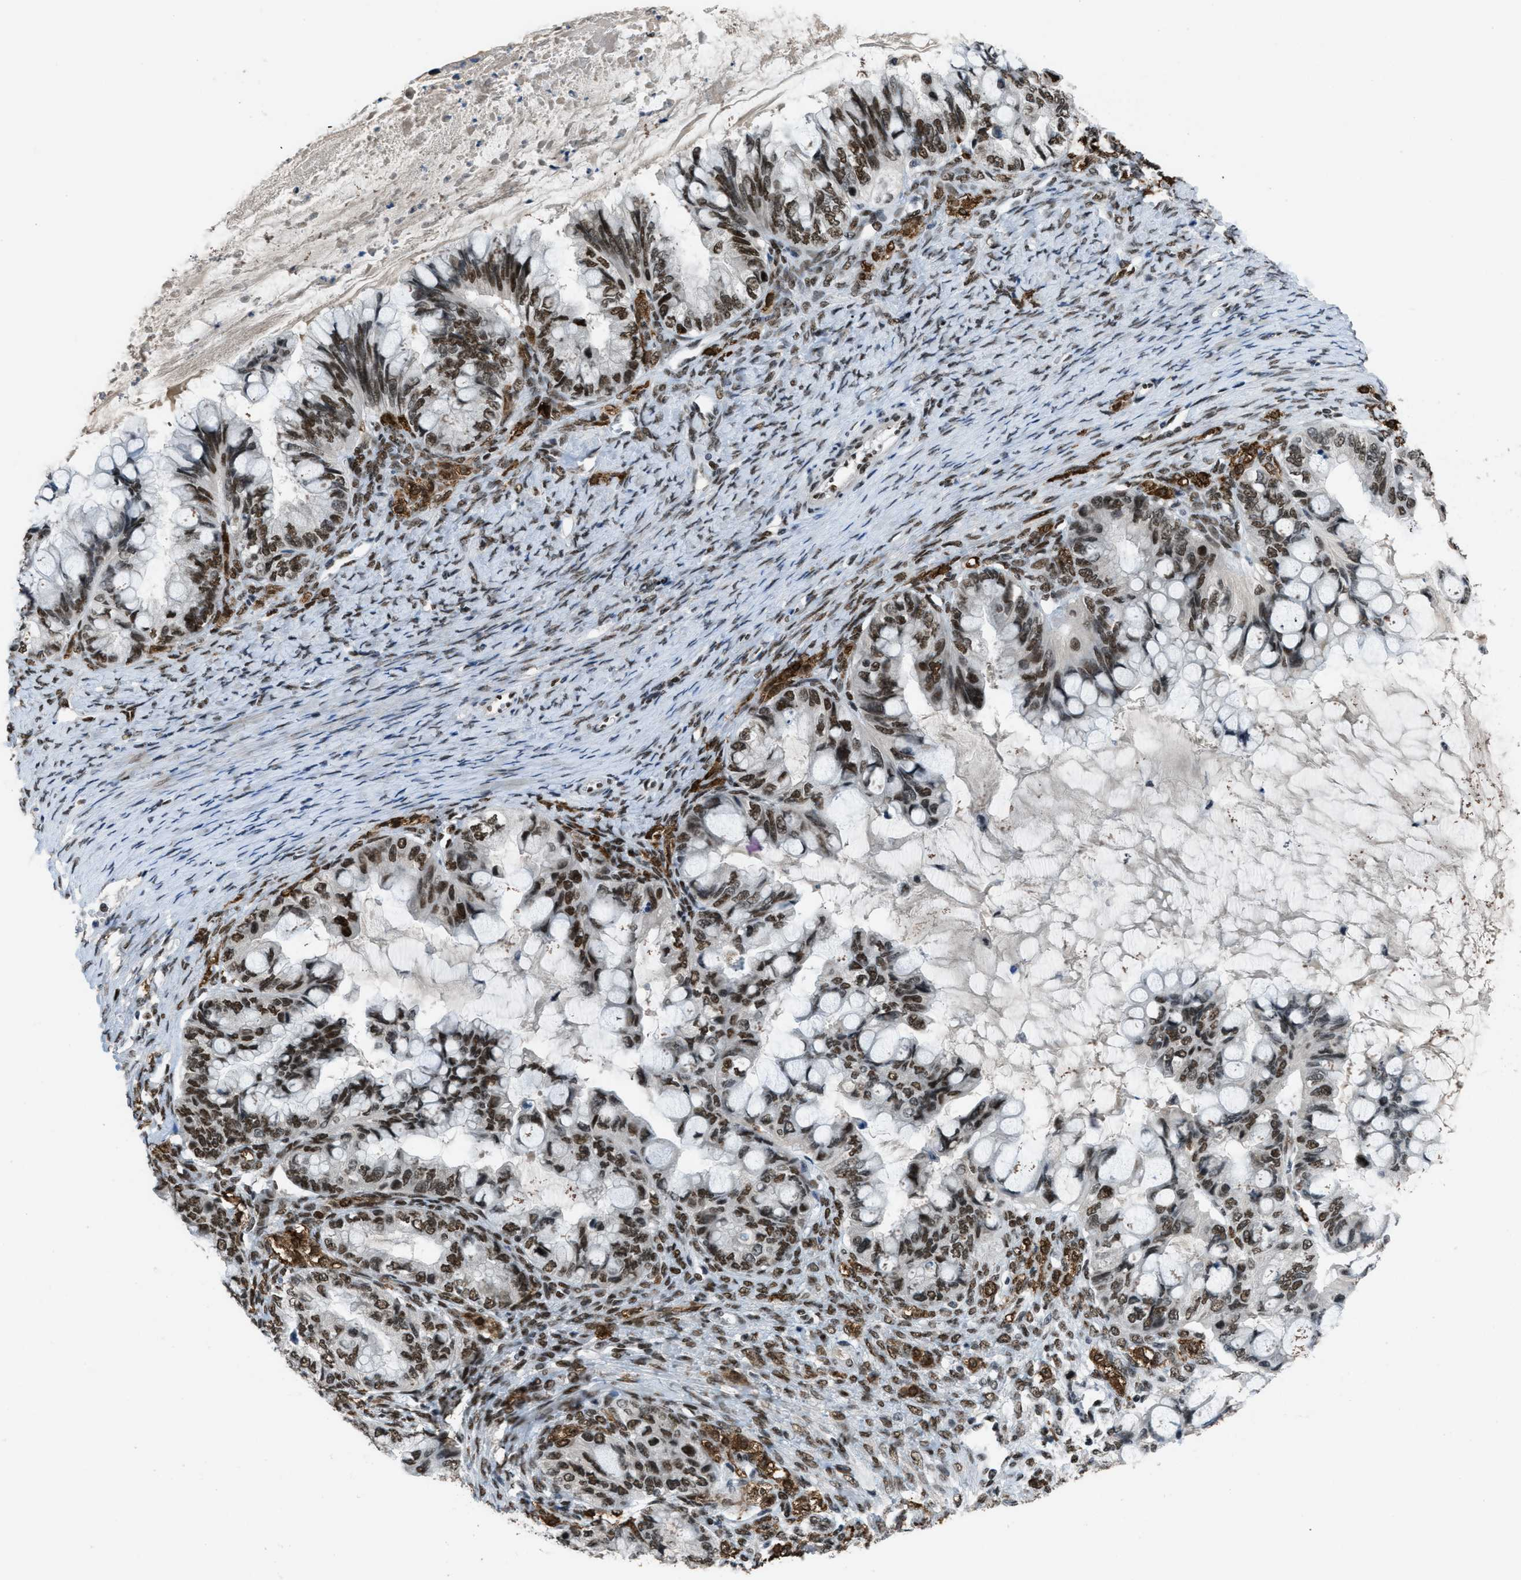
{"staining": {"intensity": "moderate", "quantity": ">75%", "location": "nuclear"}, "tissue": "ovarian cancer", "cell_type": "Tumor cells", "image_type": "cancer", "snomed": [{"axis": "morphology", "description": "Cystadenocarcinoma, mucinous, NOS"}, {"axis": "topography", "description": "Ovary"}], "caption": "Immunohistochemical staining of human ovarian cancer (mucinous cystadenocarcinoma) reveals medium levels of moderate nuclear protein expression in about >75% of tumor cells.", "gene": "GATAD2B", "patient": {"sex": "female", "age": 80}}